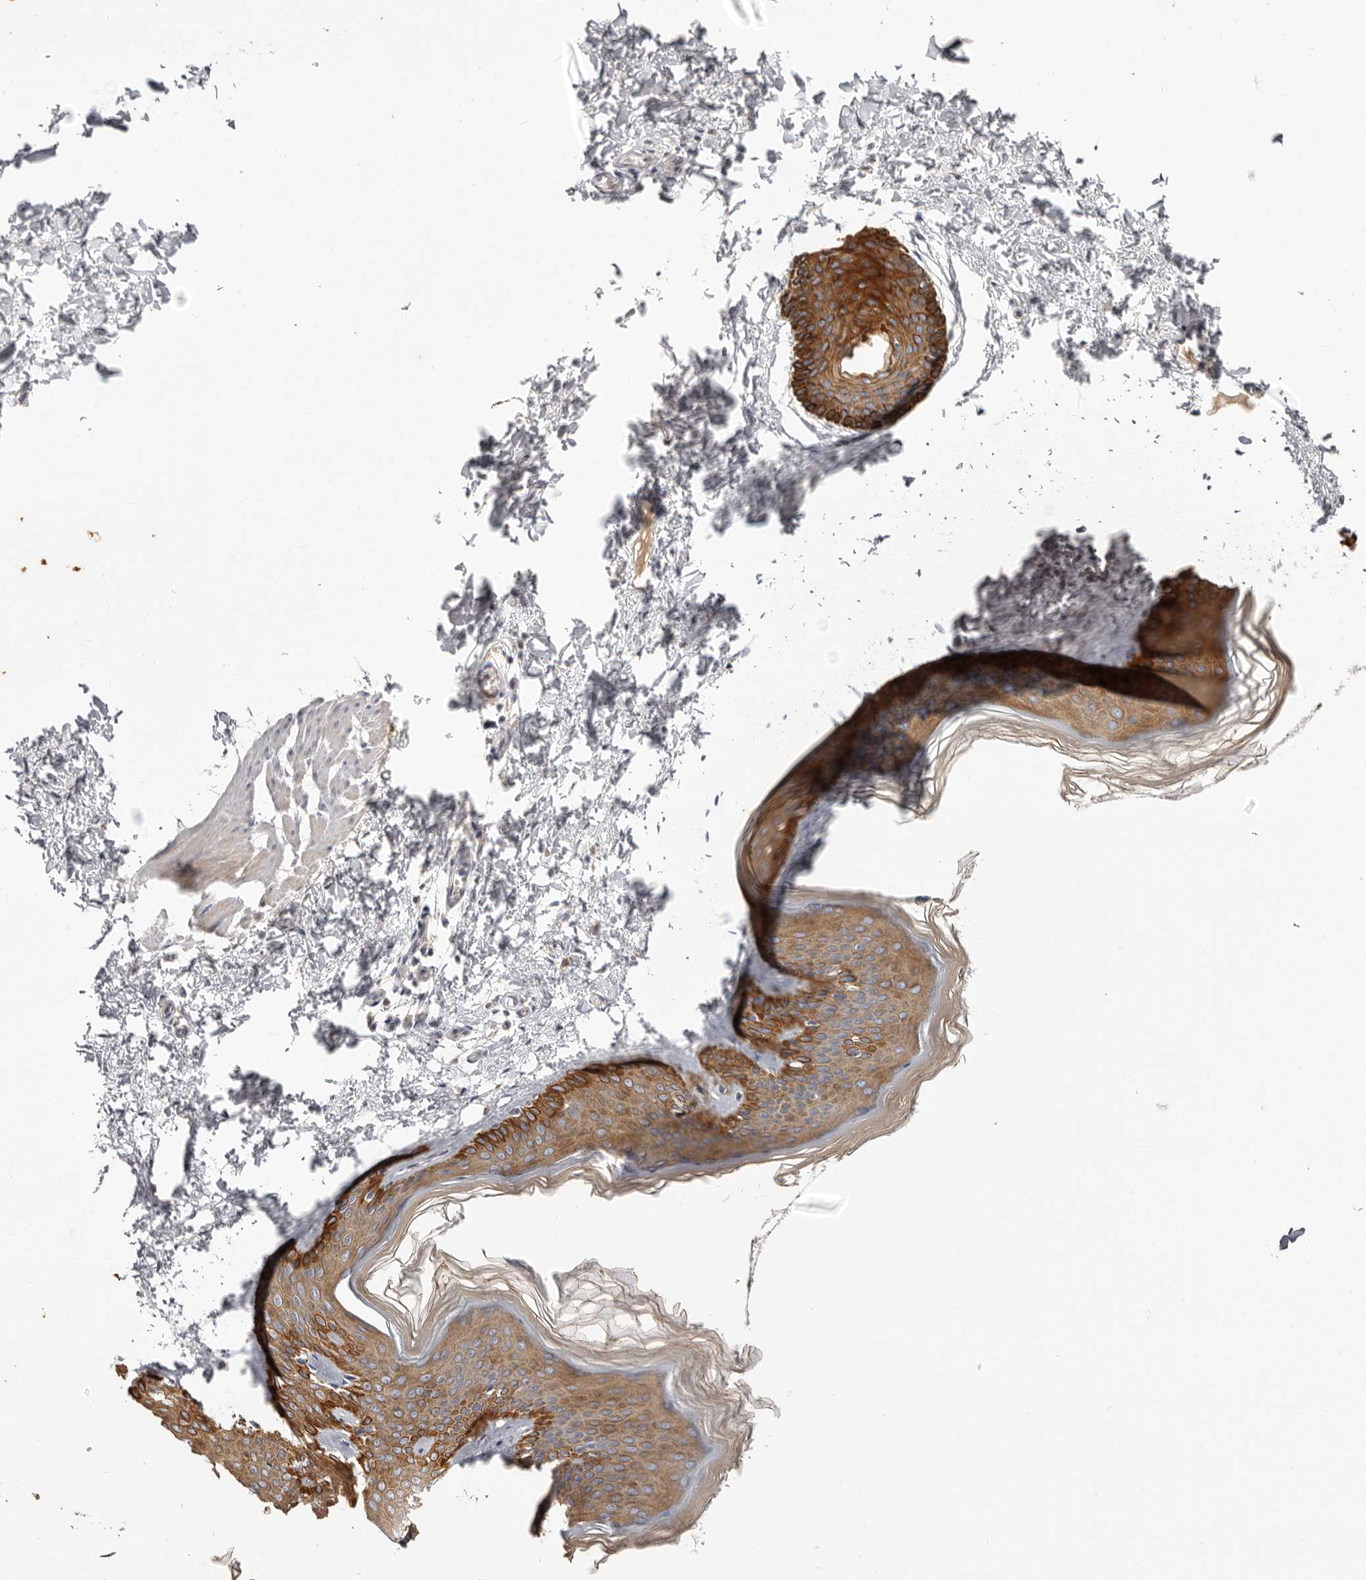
{"staining": {"intensity": "negative", "quantity": "none", "location": "none"}, "tissue": "skin", "cell_type": "Fibroblasts", "image_type": "normal", "snomed": [{"axis": "morphology", "description": "Normal tissue, NOS"}, {"axis": "topography", "description": "Skin"}], "caption": "High magnification brightfield microscopy of unremarkable skin stained with DAB (3,3'-diaminobenzidine) (brown) and counterstained with hematoxylin (blue): fibroblasts show no significant positivity. (DAB (3,3'-diaminobenzidine) IHC, high magnification).", "gene": "STK16", "patient": {"sex": "female", "age": 27}}